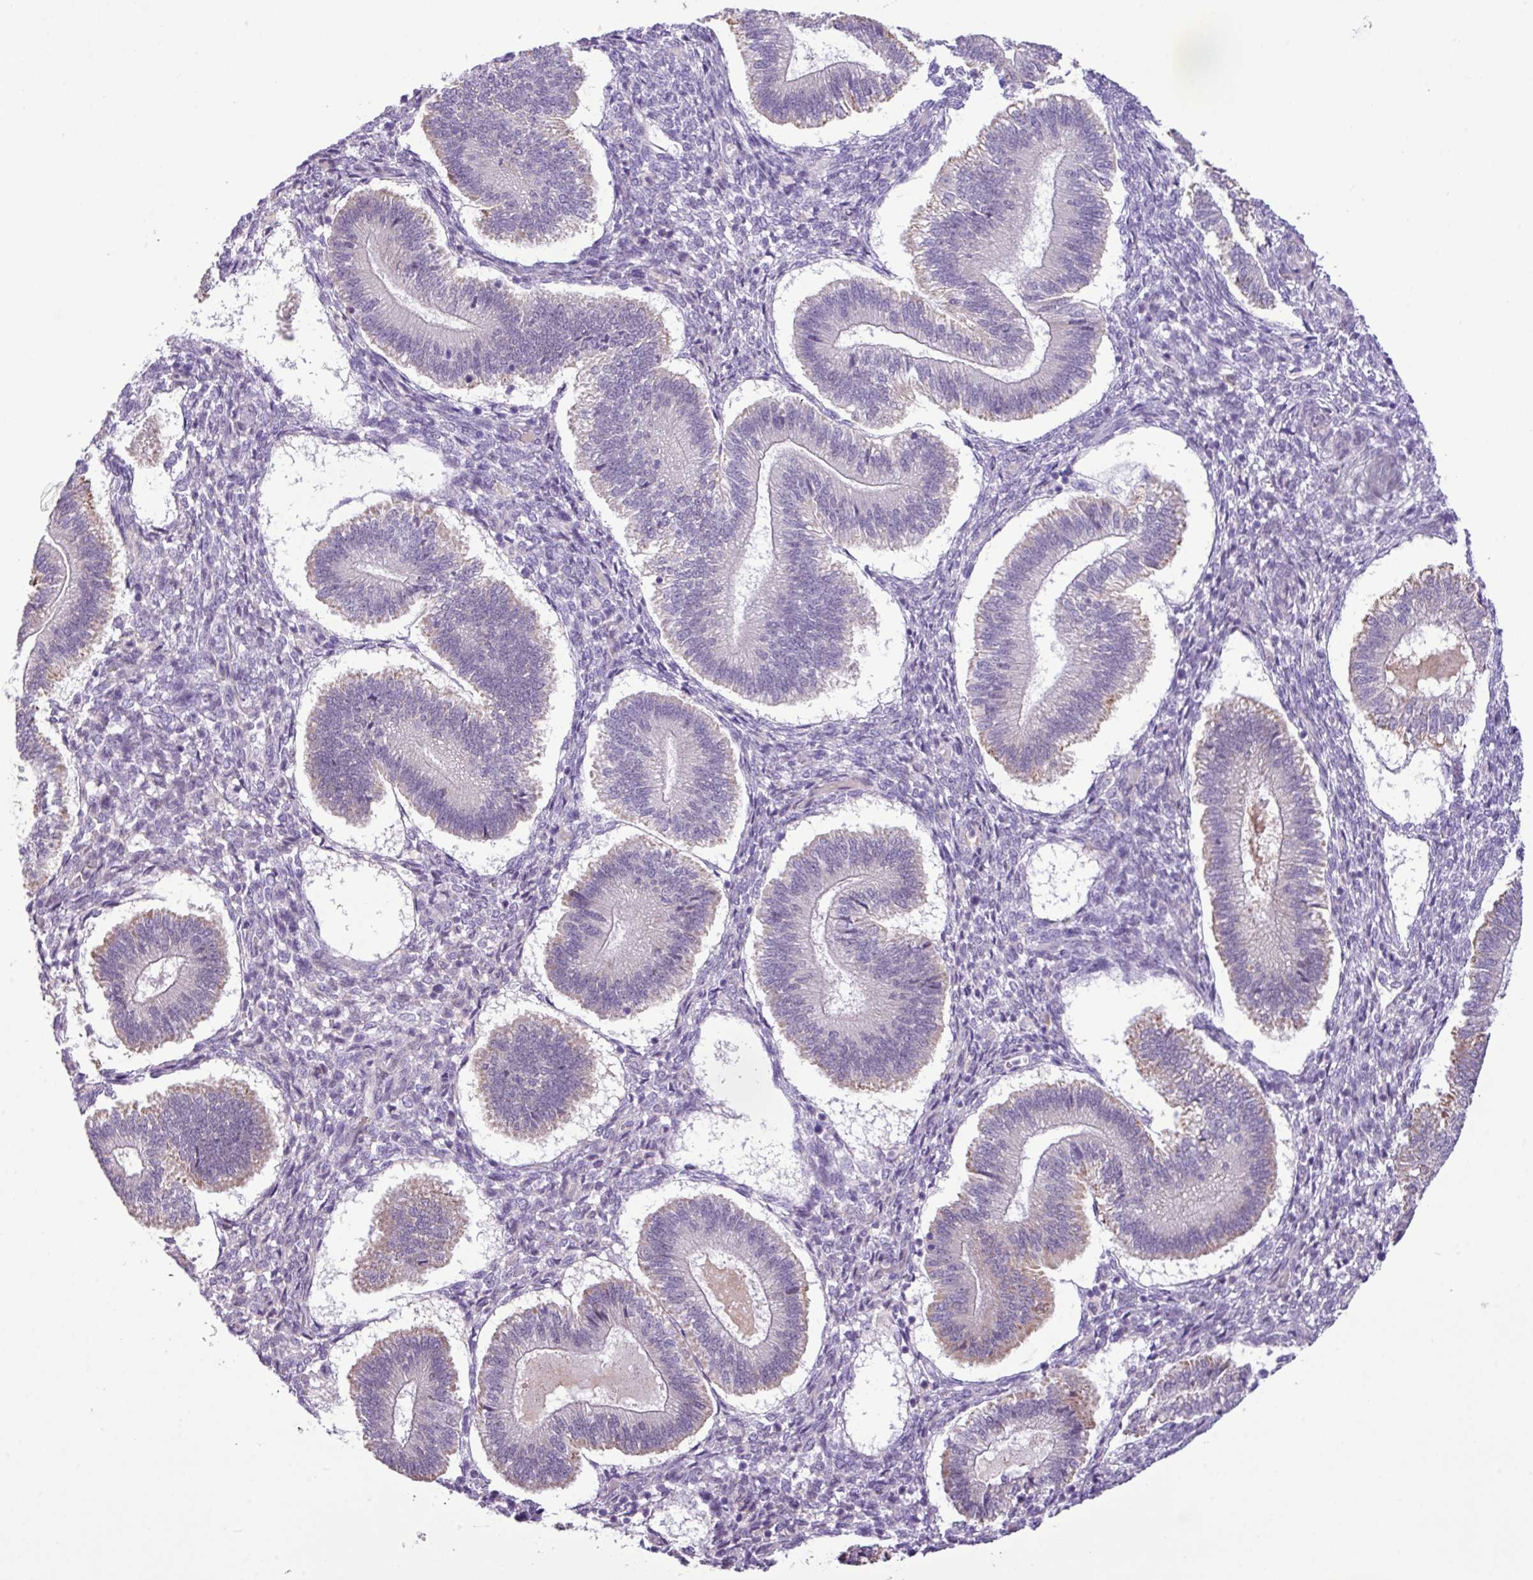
{"staining": {"intensity": "negative", "quantity": "none", "location": "none"}, "tissue": "endometrium", "cell_type": "Cells in endometrial stroma", "image_type": "normal", "snomed": [{"axis": "morphology", "description": "Normal tissue, NOS"}, {"axis": "topography", "description": "Endometrium"}], "caption": "Immunohistochemical staining of unremarkable human endometrium demonstrates no significant expression in cells in endometrial stroma. (Stains: DAB (3,3'-diaminobenzidine) immunohistochemistry with hematoxylin counter stain, Microscopy: brightfield microscopy at high magnification).", "gene": "YLPM1", "patient": {"sex": "female", "age": 25}}